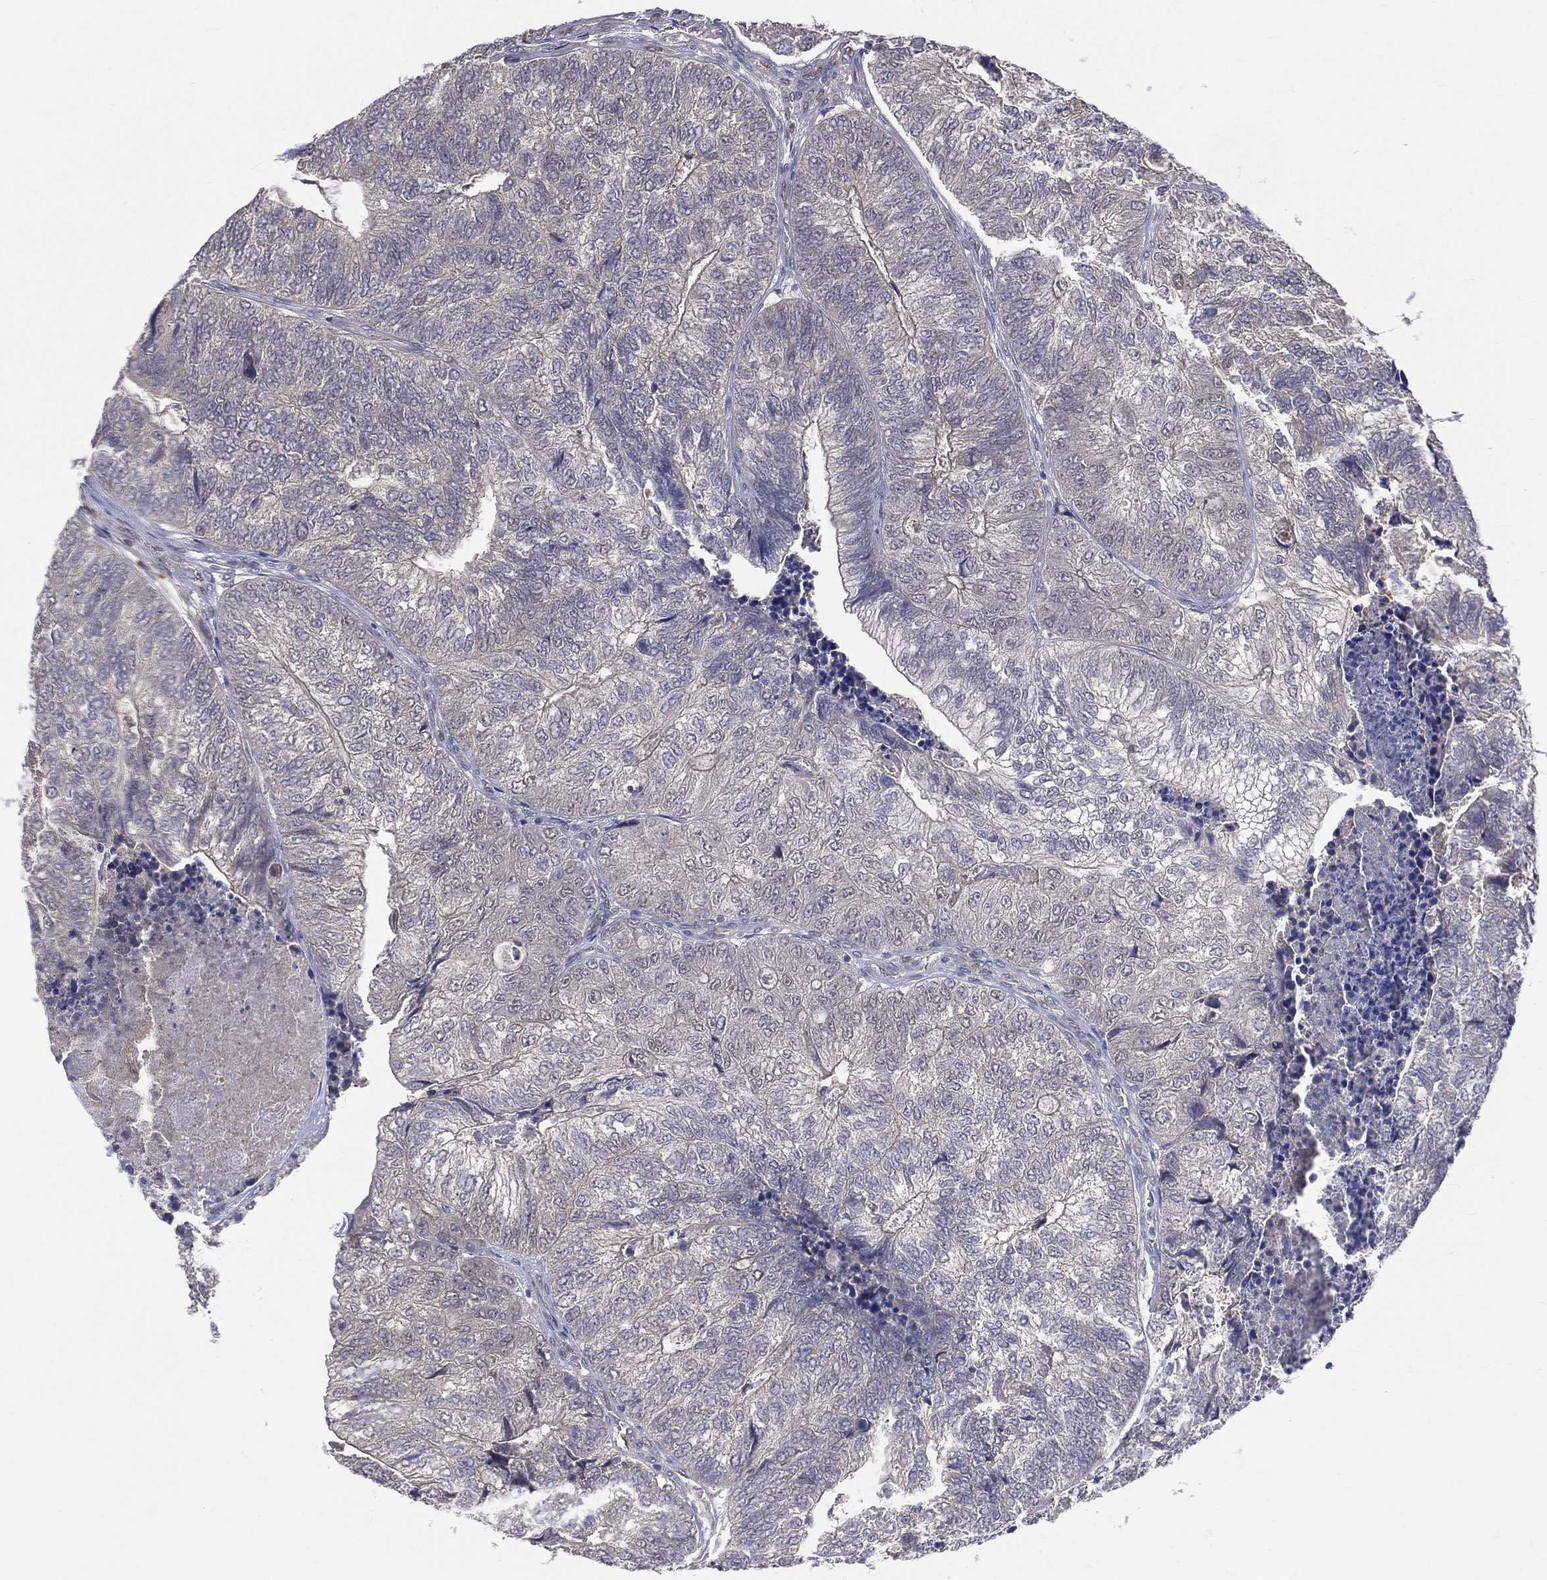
{"staining": {"intensity": "negative", "quantity": "none", "location": "none"}, "tissue": "colorectal cancer", "cell_type": "Tumor cells", "image_type": "cancer", "snomed": [{"axis": "morphology", "description": "Adenocarcinoma, NOS"}, {"axis": "topography", "description": "Colon"}], "caption": "Protein analysis of colorectal adenocarcinoma demonstrates no significant staining in tumor cells. (DAB immunohistochemistry visualized using brightfield microscopy, high magnification).", "gene": "DLG4", "patient": {"sex": "female", "age": 67}}